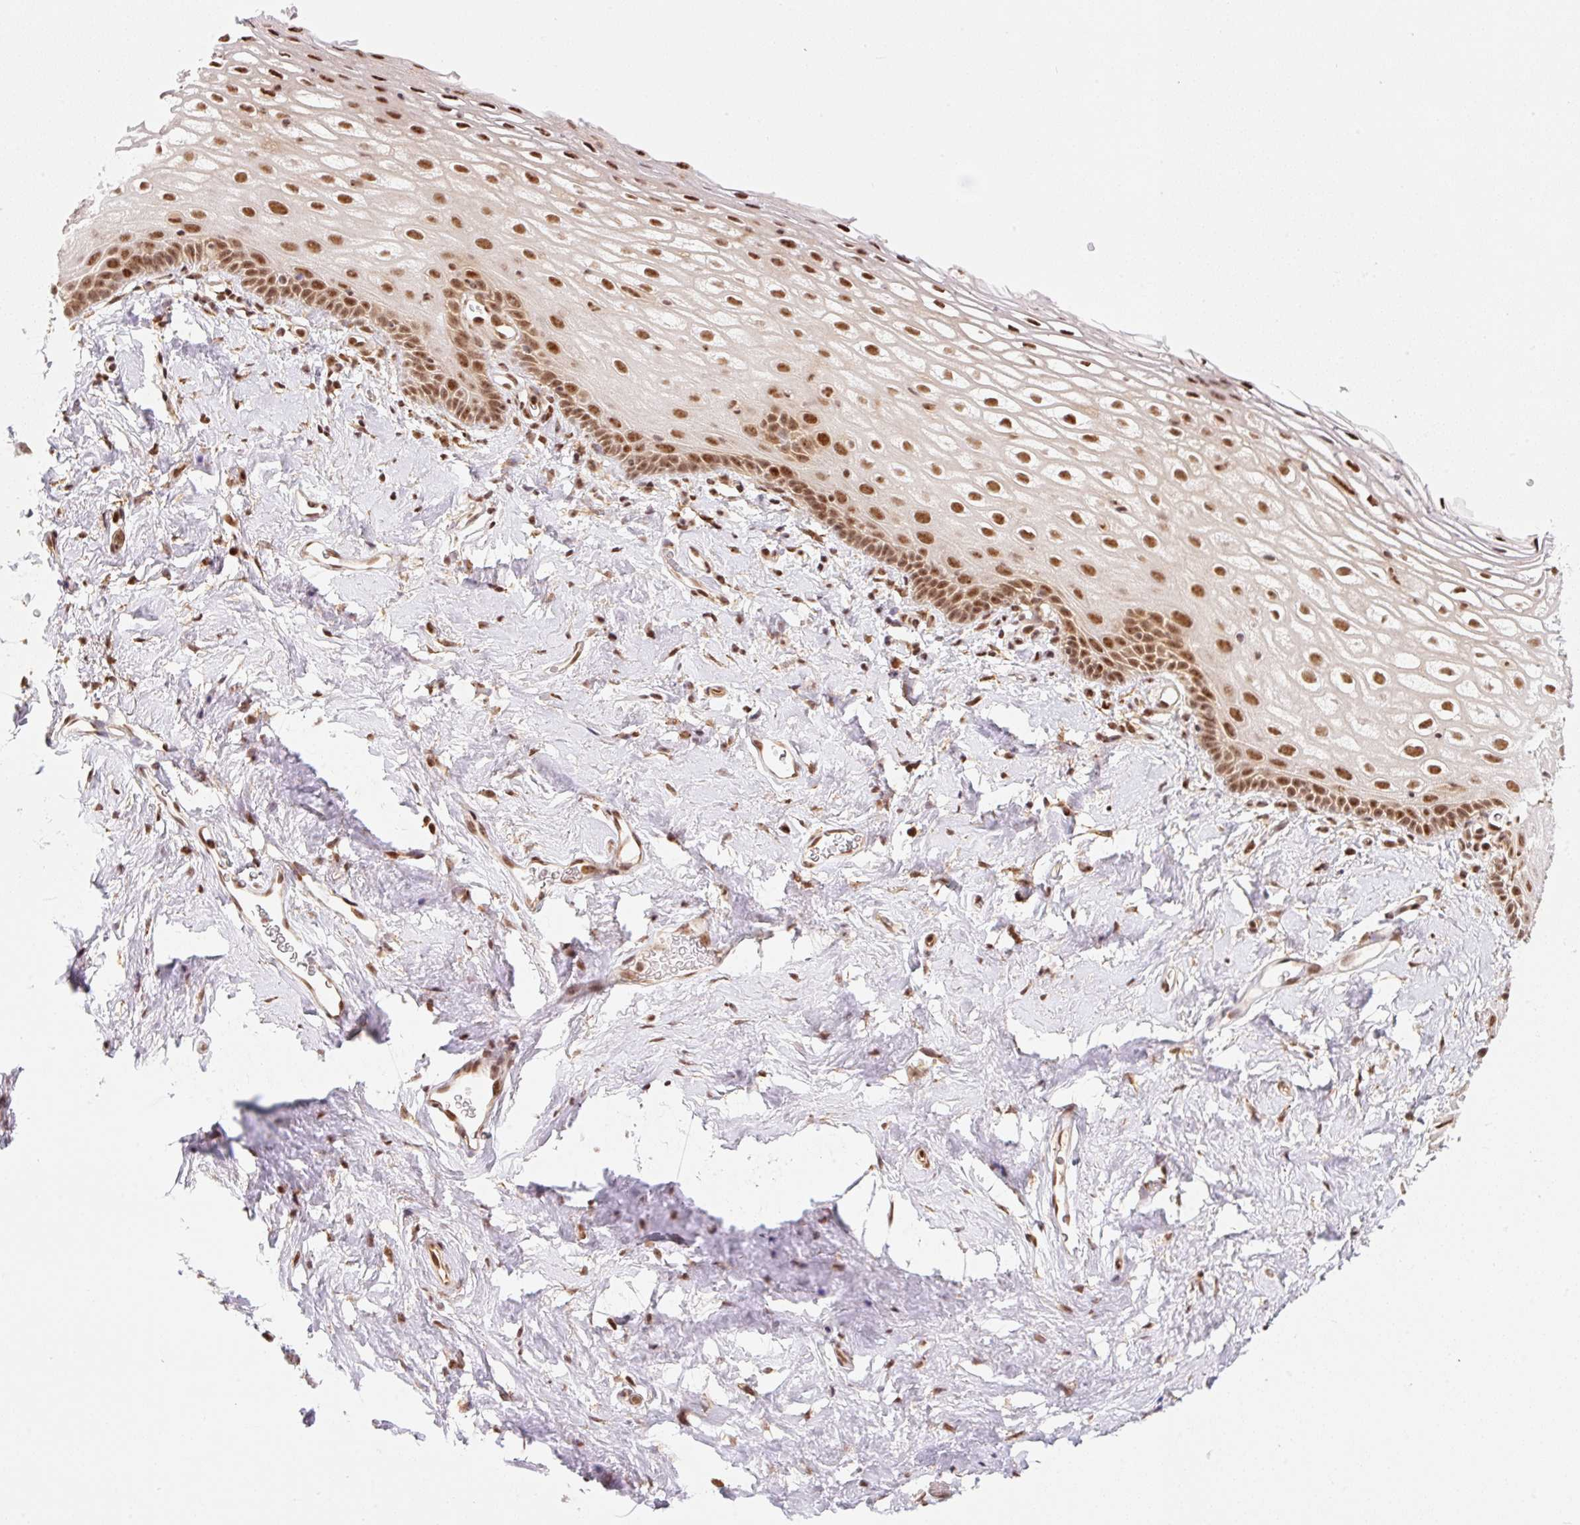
{"staining": {"intensity": "strong", "quantity": ">75%", "location": "nuclear"}, "tissue": "vagina", "cell_type": "Squamous epithelial cells", "image_type": "normal", "snomed": [{"axis": "morphology", "description": "Normal tissue, NOS"}, {"axis": "morphology", "description": "Adenocarcinoma, NOS"}, {"axis": "topography", "description": "Rectum"}, {"axis": "topography", "description": "Vagina"}, {"axis": "topography", "description": "Peripheral nerve tissue"}], "caption": "Vagina stained with a brown dye displays strong nuclear positive positivity in about >75% of squamous epithelial cells.", "gene": "INTS8", "patient": {"sex": "female", "age": 71}}